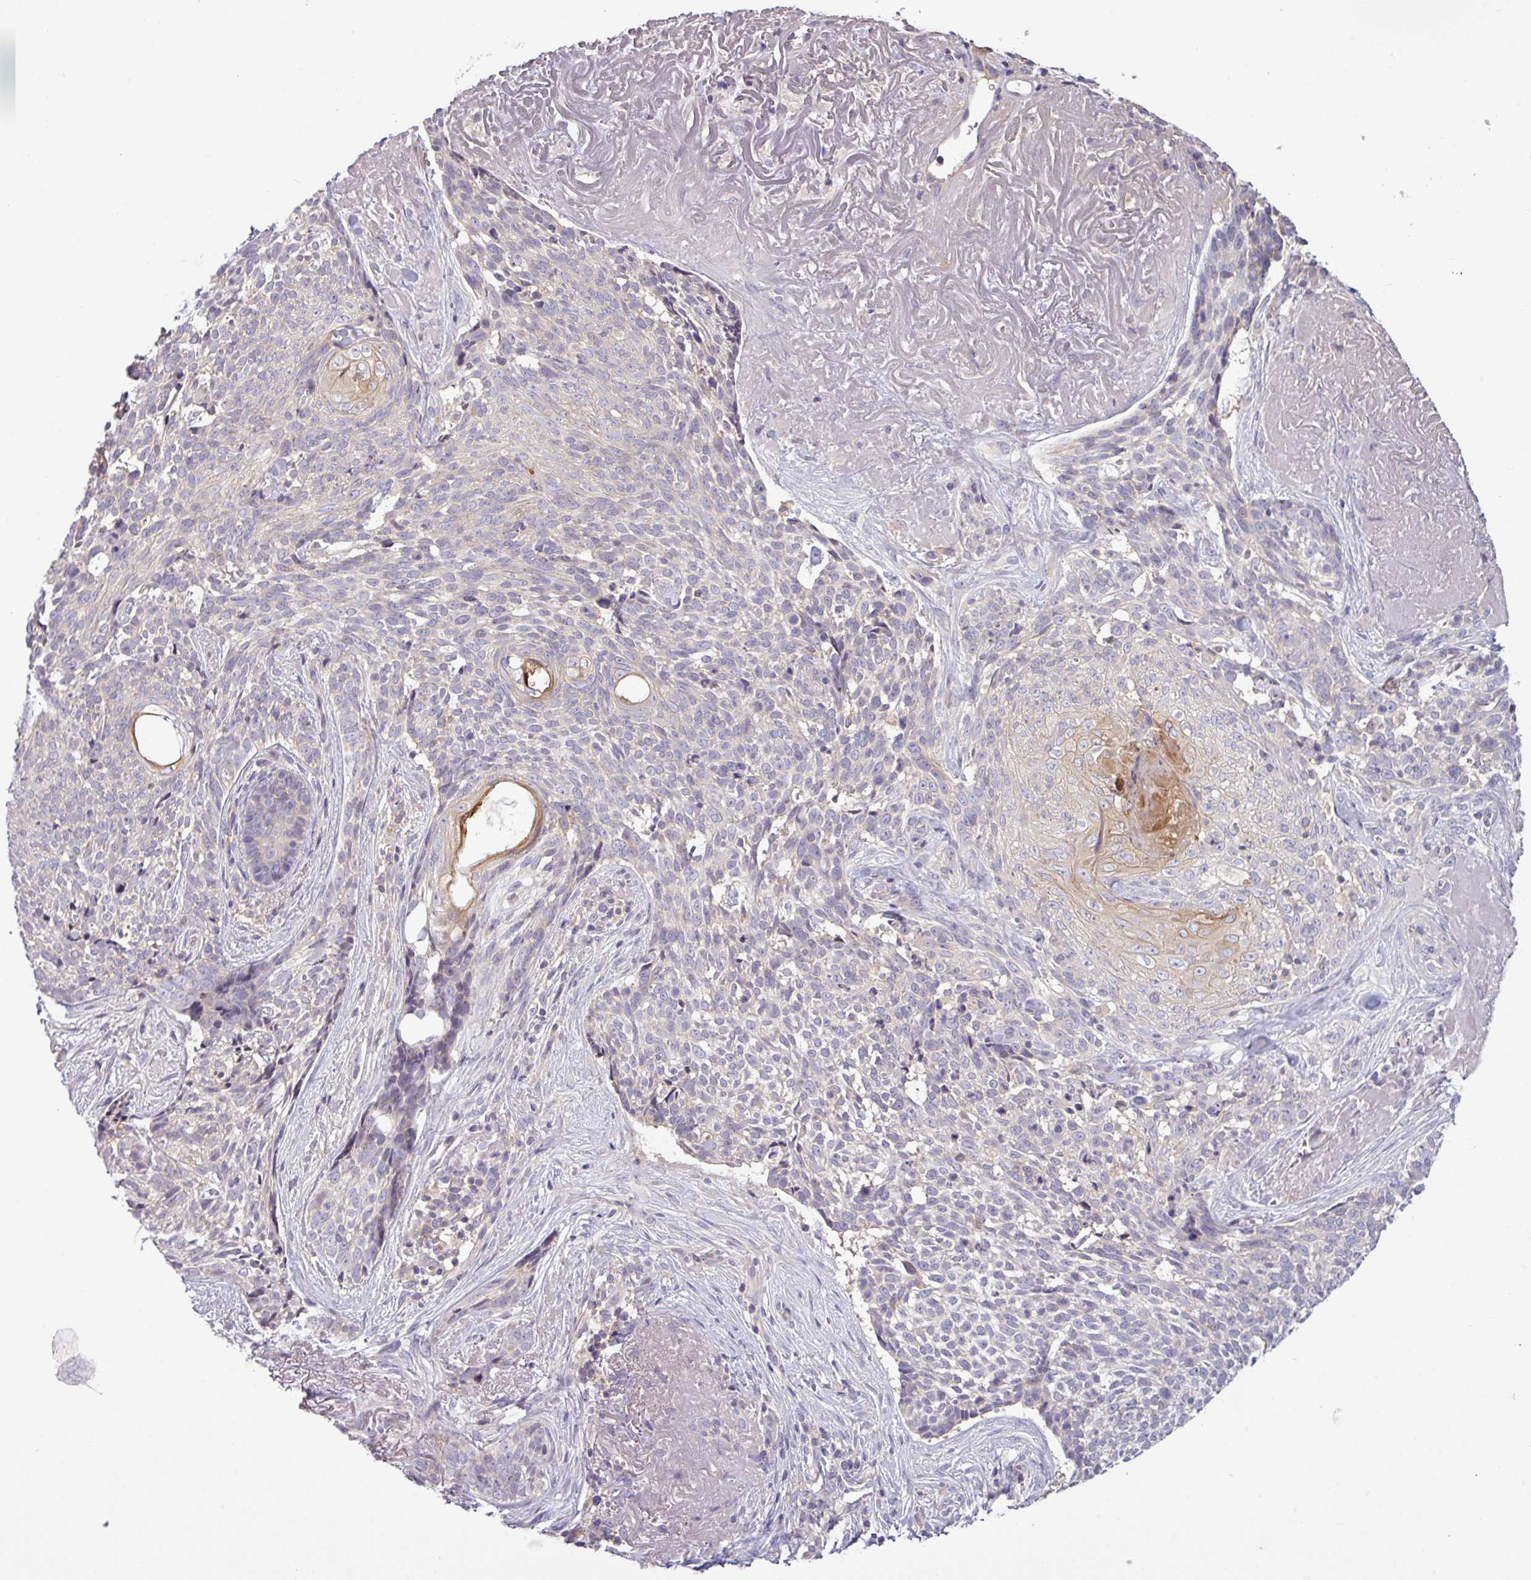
{"staining": {"intensity": "negative", "quantity": "none", "location": "none"}, "tissue": "skin cancer", "cell_type": "Tumor cells", "image_type": "cancer", "snomed": [{"axis": "morphology", "description": "Basal cell carcinoma"}, {"axis": "topography", "description": "Skin"}, {"axis": "topography", "description": "Skin of face"}], "caption": "The IHC image has no significant staining in tumor cells of skin cancer tissue.", "gene": "TMEM62", "patient": {"sex": "female", "age": 95}}